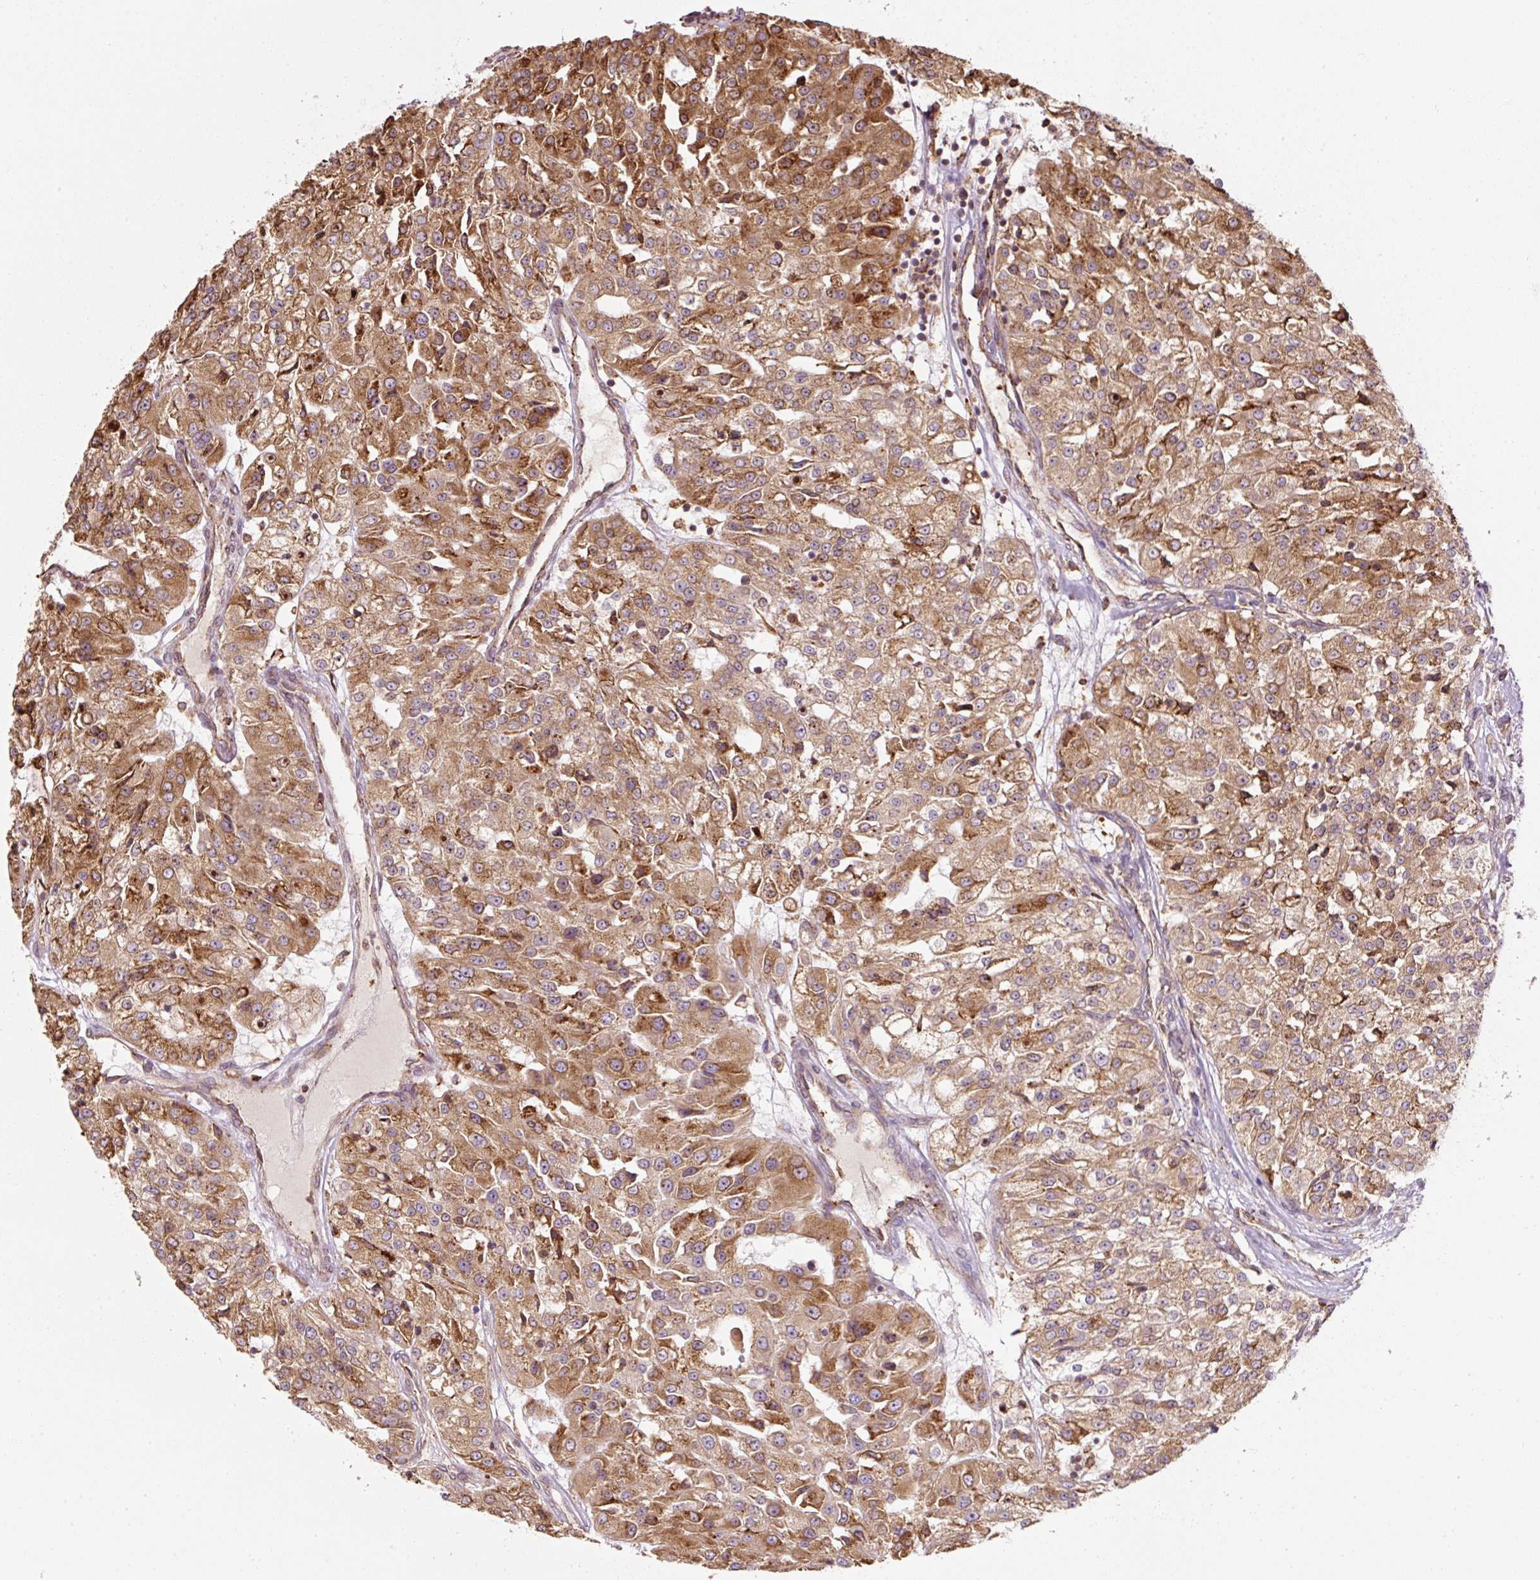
{"staining": {"intensity": "moderate", "quantity": ">75%", "location": "cytoplasmic/membranous"}, "tissue": "renal cancer", "cell_type": "Tumor cells", "image_type": "cancer", "snomed": [{"axis": "morphology", "description": "Adenocarcinoma, NOS"}, {"axis": "topography", "description": "Kidney"}], "caption": "DAB (3,3'-diaminobenzidine) immunohistochemical staining of human renal cancer (adenocarcinoma) shows moderate cytoplasmic/membranous protein staining in approximately >75% of tumor cells.", "gene": "PRKCSH", "patient": {"sex": "female", "age": 63}}